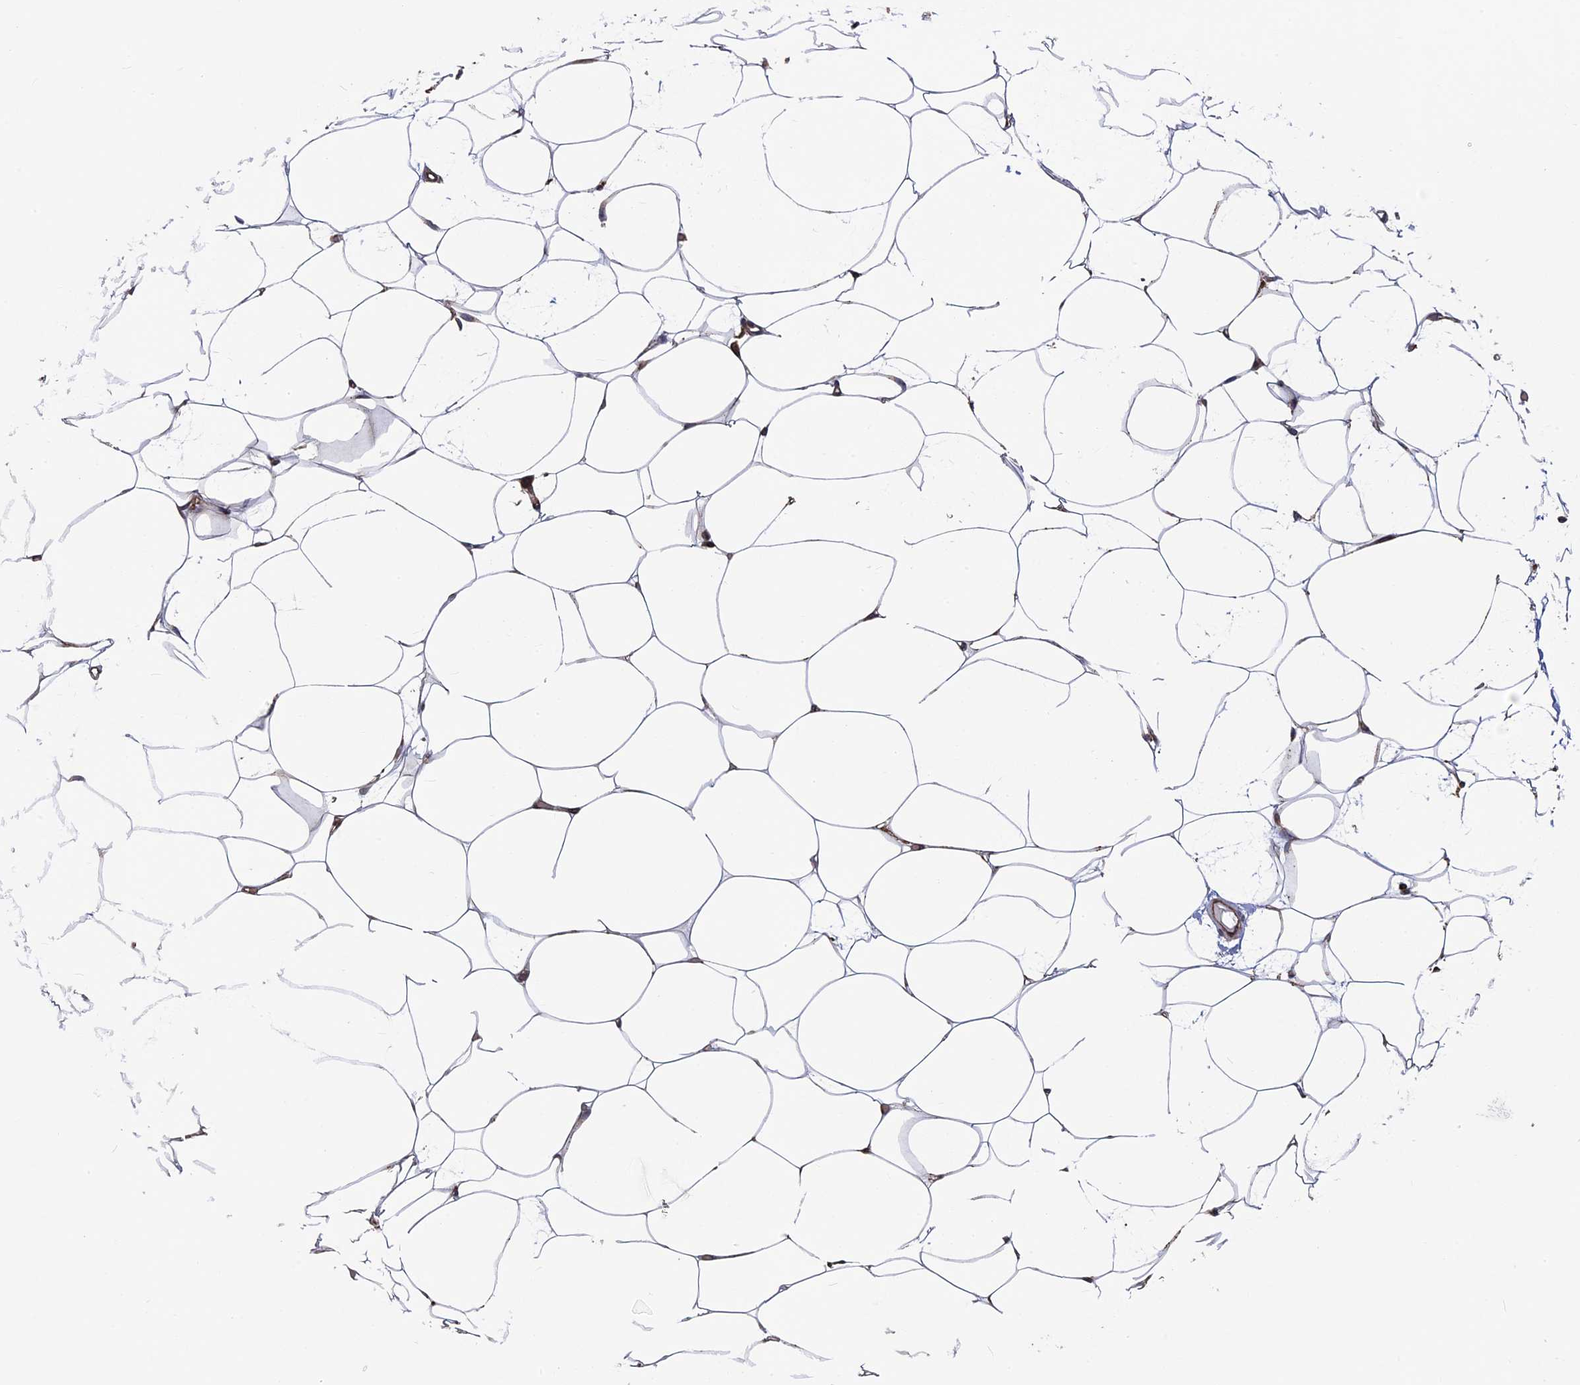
{"staining": {"intensity": "negative", "quantity": "none", "location": "none"}, "tissue": "adipose tissue", "cell_type": "Adipocytes", "image_type": "normal", "snomed": [{"axis": "morphology", "description": "Normal tissue, NOS"}, {"axis": "topography", "description": "Breast"}], "caption": "Human adipose tissue stained for a protein using immunohistochemistry (IHC) displays no expression in adipocytes.", "gene": "RPUSD1", "patient": {"sex": "female", "age": 23}}